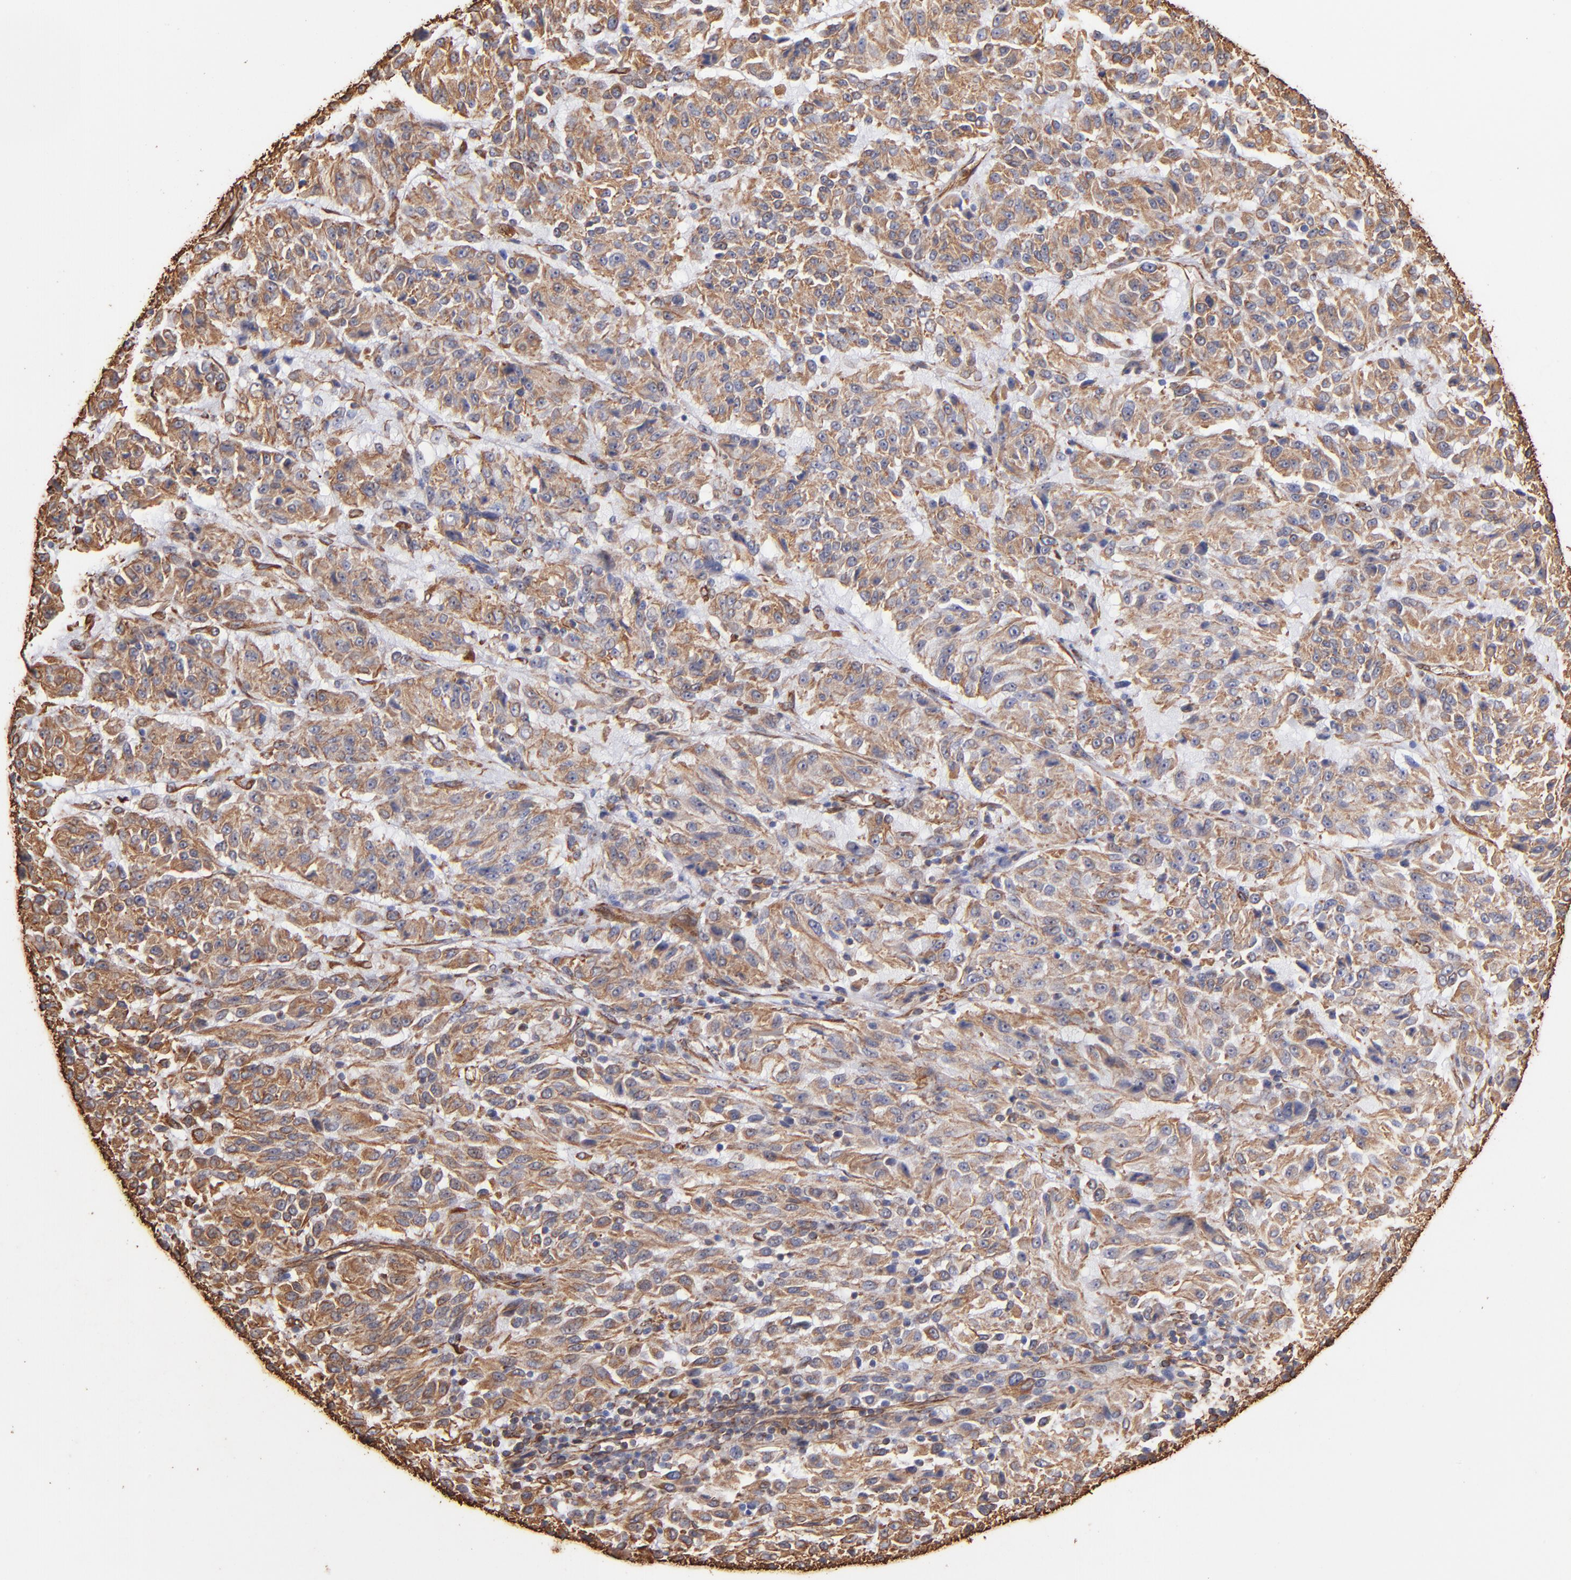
{"staining": {"intensity": "moderate", "quantity": ">75%", "location": "cytoplasmic/membranous"}, "tissue": "melanoma", "cell_type": "Tumor cells", "image_type": "cancer", "snomed": [{"axis": "morphology", "description": "Malignant melanoma, Metastatic site"}, {"axis": "topography", "description": "Lung"}], "caption": "Approximately >75% of tumor cells in melanoma exhibit moderate cytoplasmic/membranous protein positivity as visualized by brown immunohistochemical staining.", "gene": "VIM", "patient": {"sex": "male", "age": 64}}